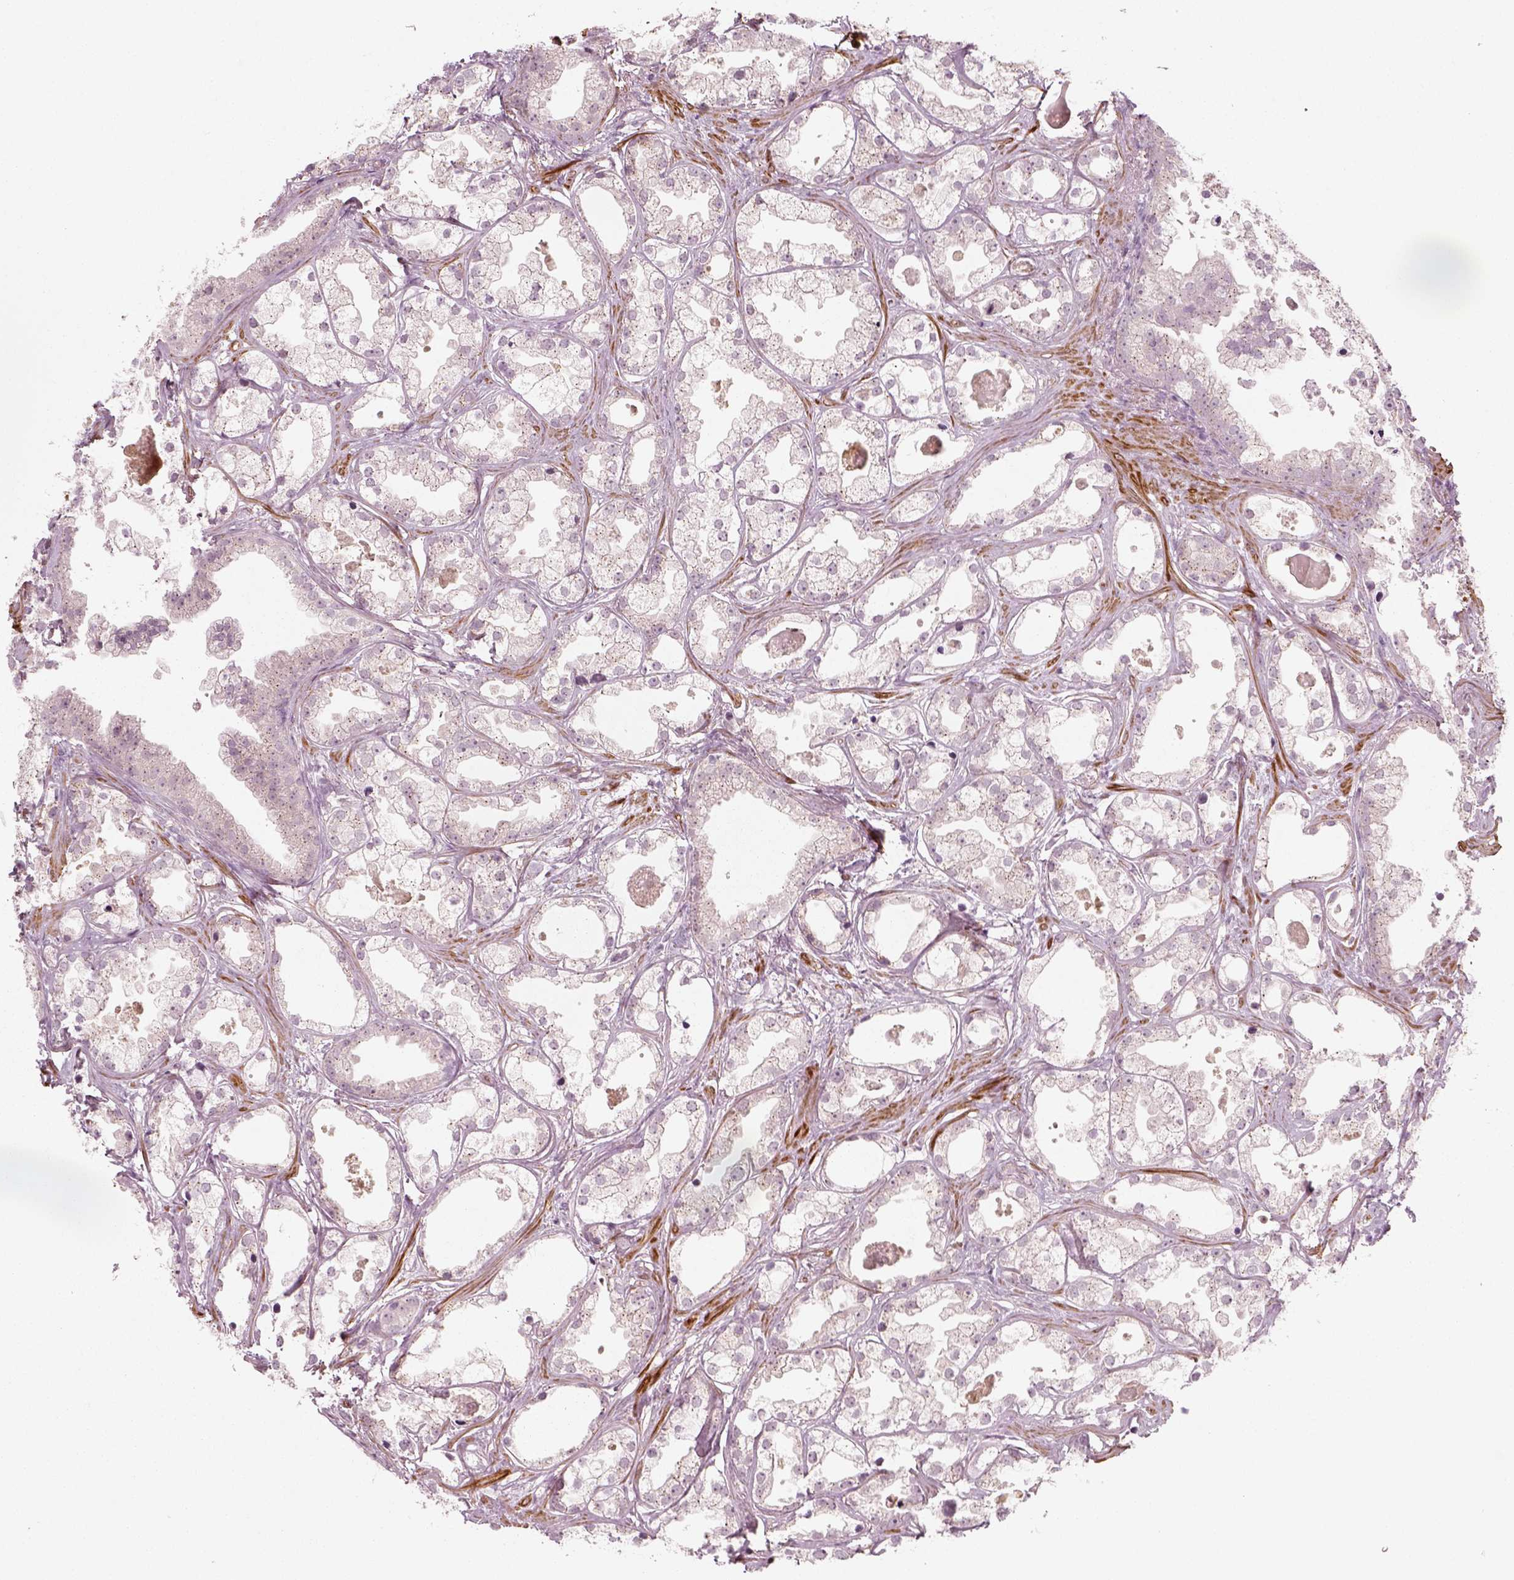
{"staining": {"intensity": "negative", "quantity": "none", "location": "none"}, "tissue": "prostate cancer", "cell_type": "Tumor cells", "image_type": "cancer", "snomed": [{"axis": "morphology", "description": "Adenocarcinoma, Low grade"}, {"axis": "topography", "description": "Prostate"}], "caption": "An image of prostate low-grade adenocarcinoma stained for a protein shows no brown staining in tumor cells. Nuclei are stained in blue.", "gene": "MLIP", "patient": {"sex": "male", "age": 65}}